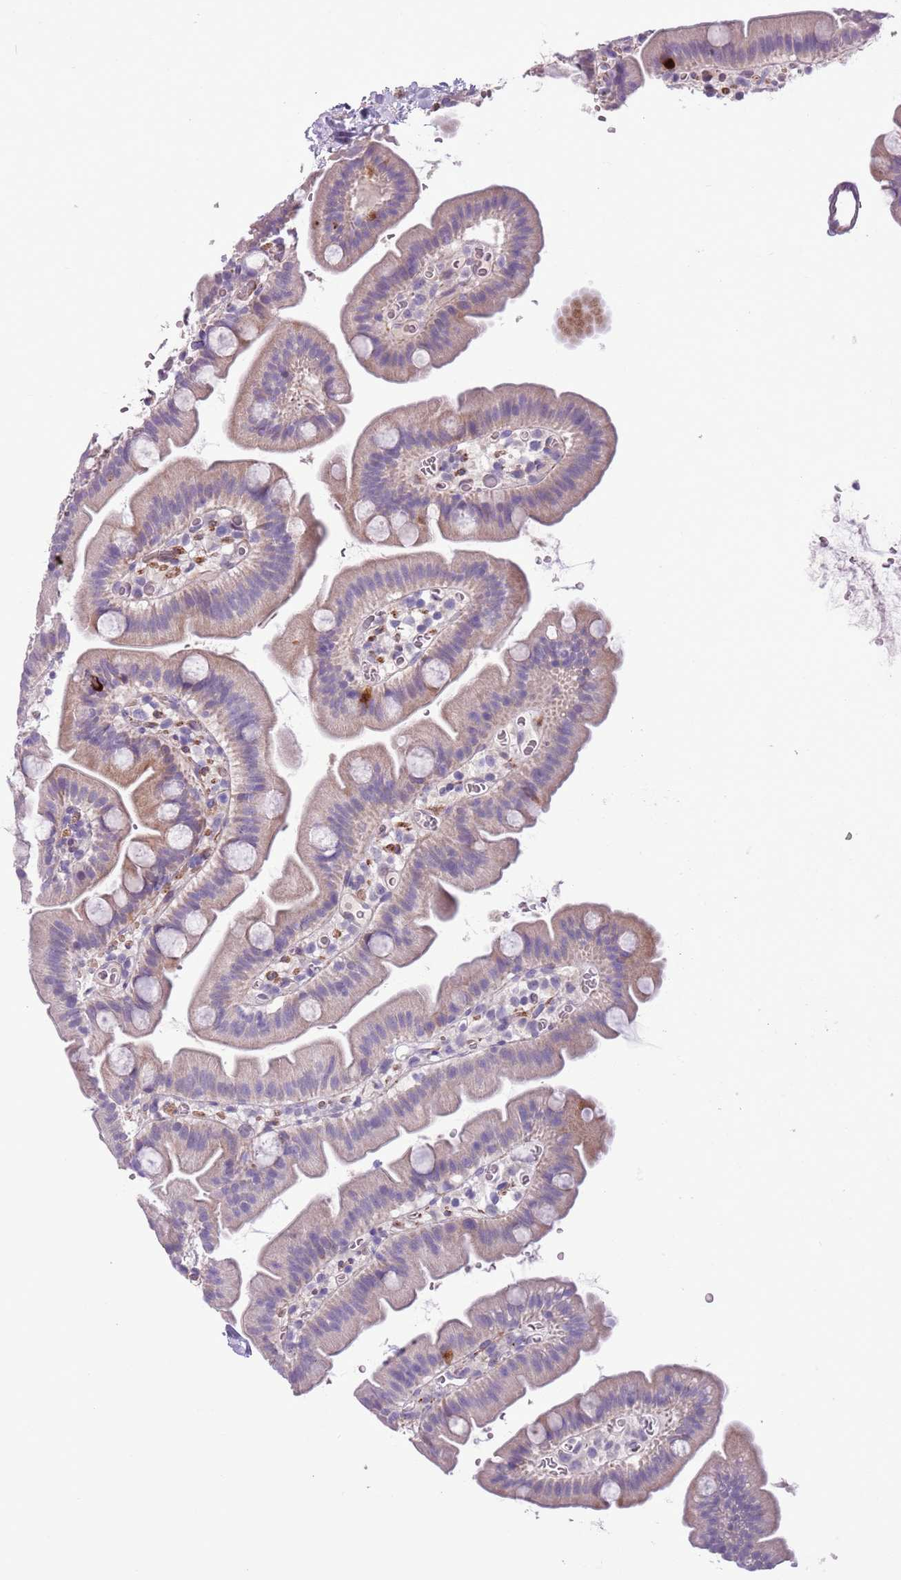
{"staining": {"intensity": "strong", "quantity": "25%-75%", "location": "cytoplasmic/membranous"}, "tissue": "small intestine", "cell_type": "Glandular cells", "image_type": "normal", "snomed": [{"axis": "morphology", "description": "Normal tissue, NOS"}, {"axis": "topography", "description": "Small intestine"}], "caption": "Immunohistochemical staining of unremarkable human small intestine shows high levels of strong cytoplasmic/membranous positivity in approximately 25%-75% of glandular cells. Nuclei are stained in blue.", "gene": "MRPL32", "patient": {"sex": "female", "age": 68}}